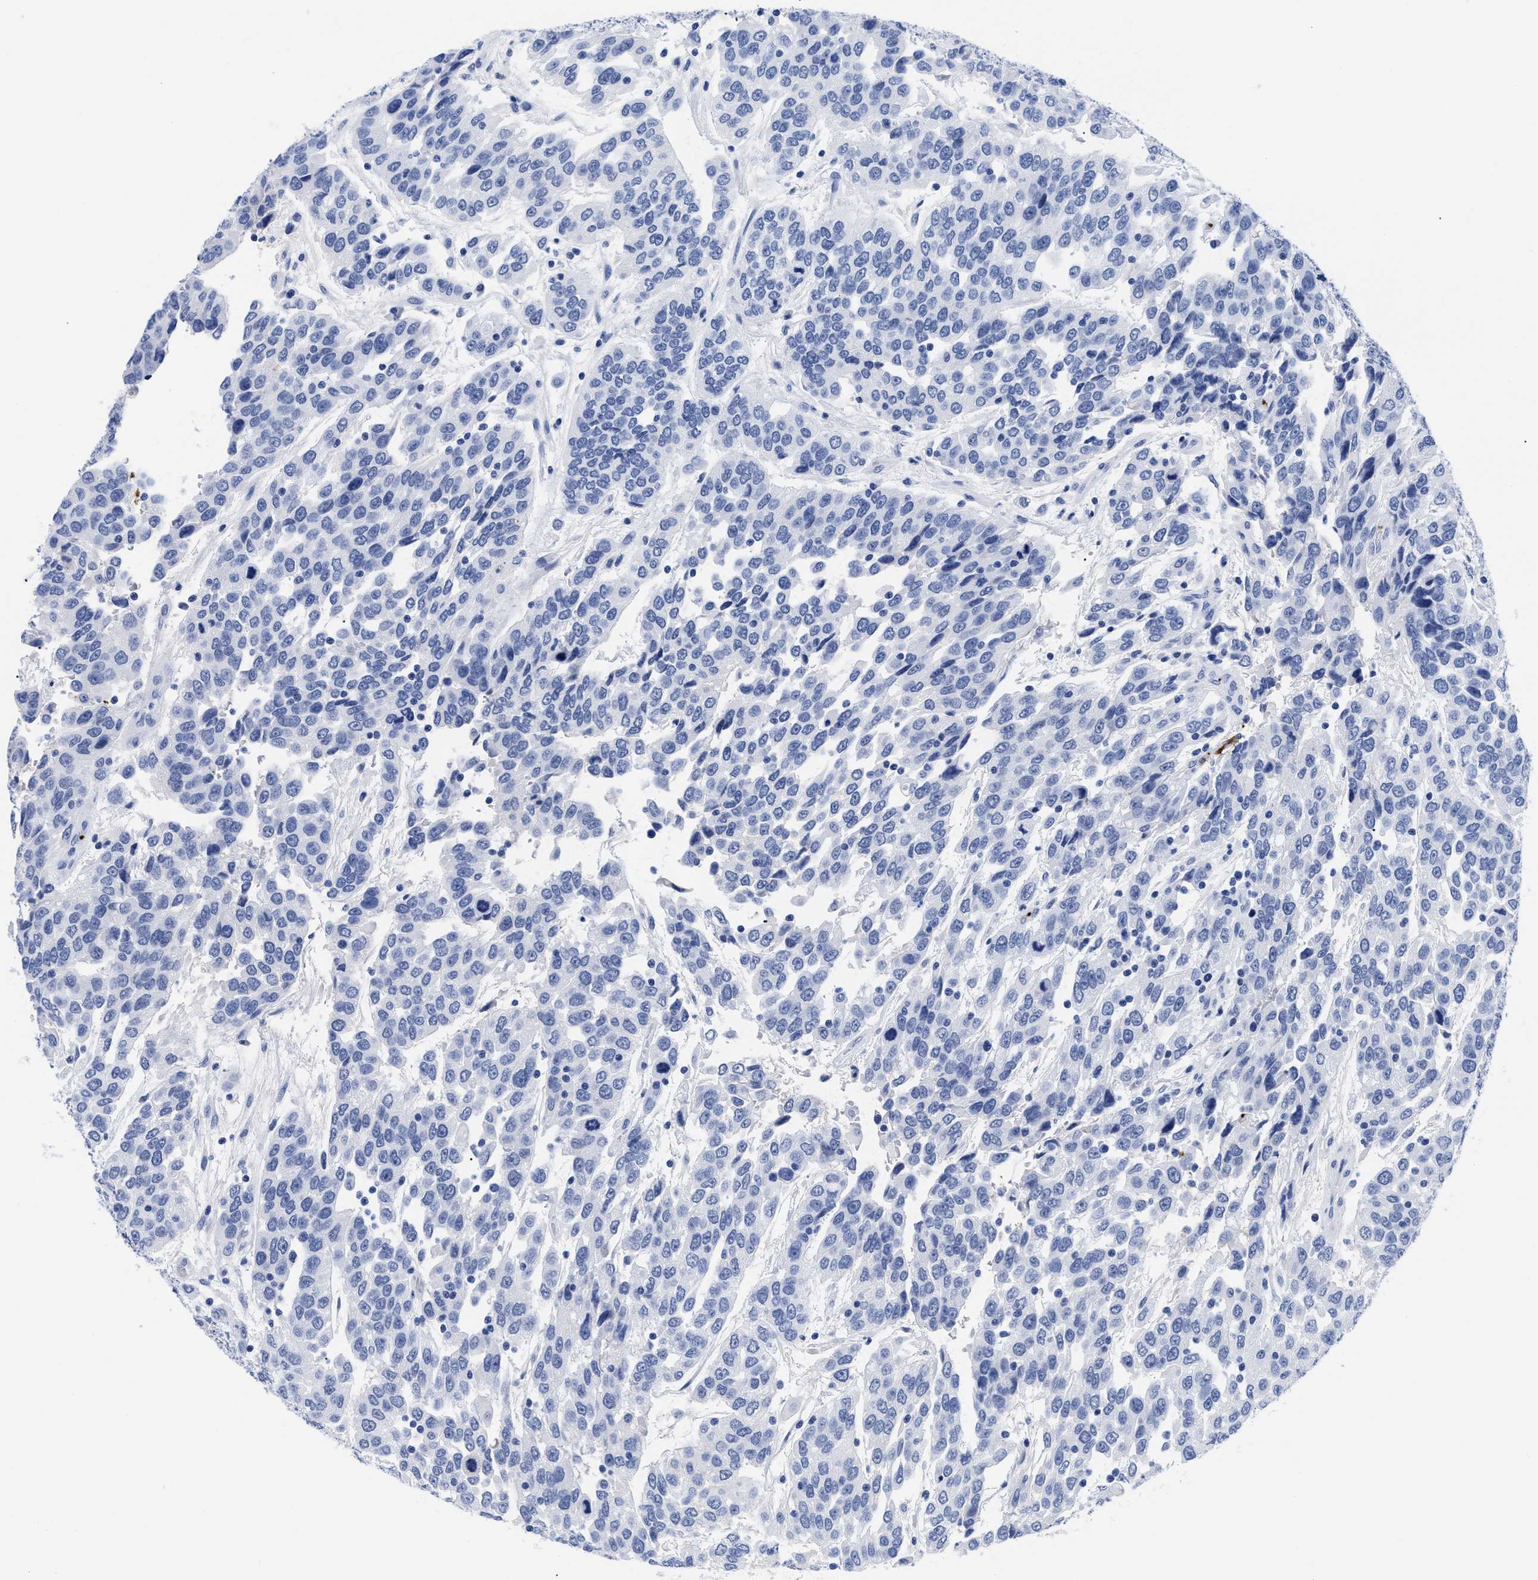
{"staining": {"intensity": "negative", "quantity": "none", "location": "none"}, "tissue": "urothelial cancer", "cell_type": "Tumor cells", "image_type": "cancer", "snomed": [{"axis": "morphology", "description": "Urothelial carcinoma, High grade"}, {"axis": "topography", "description": "Urinary bladder"}], "caption": "An immunohistochemistry photomicrograph of high-grade urothelial carcinoma is shown. There is no staining in tumor cells of high-grade urothelial carcinoma.", "gene": "TREML1", "patient": {"sex": "female", "age": 80}}